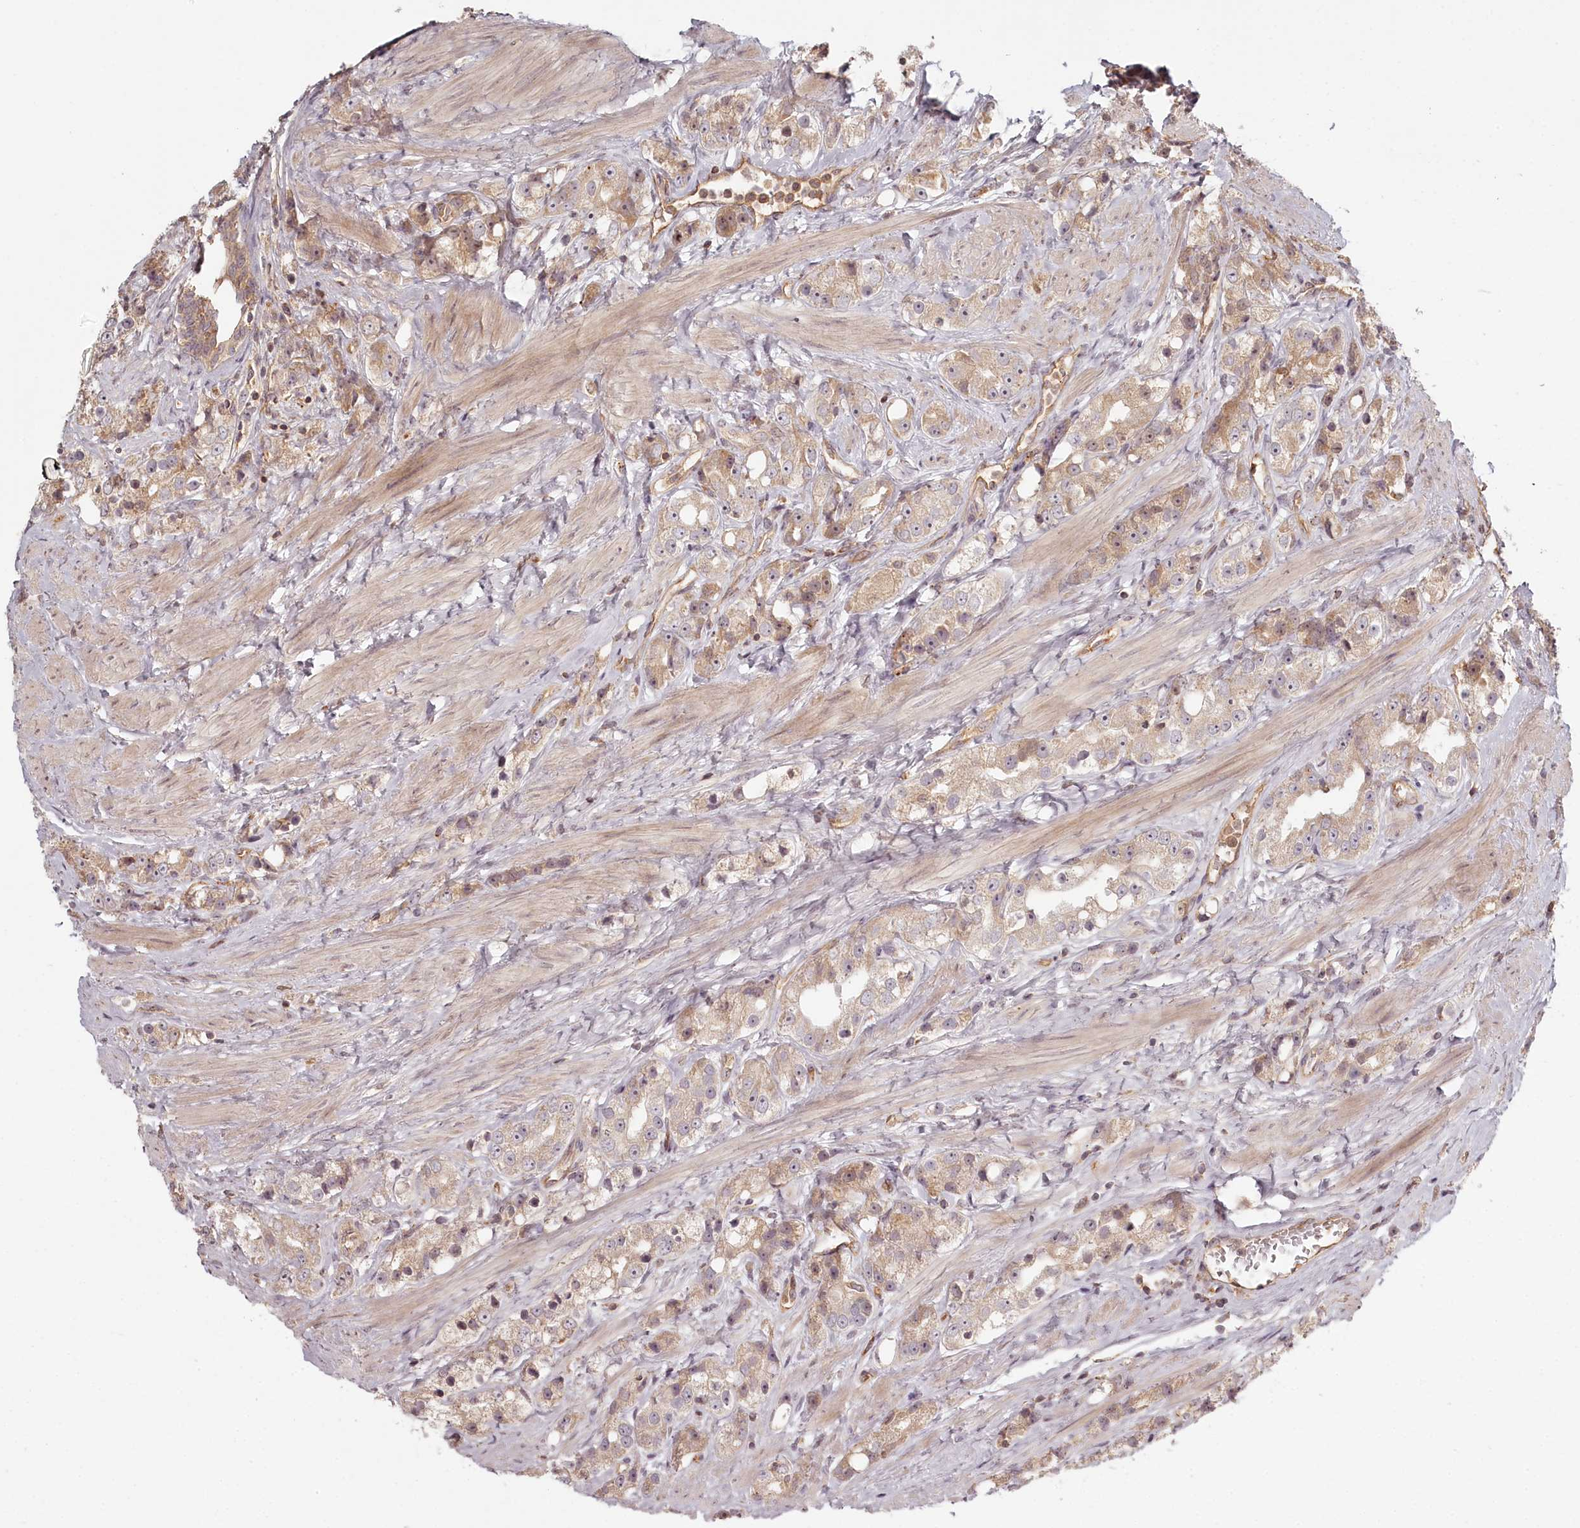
{"staining": {"intensity": "weak", "quantity": "25%-75%", "location": "cytoplasmic/membranous"}, "tissue": "prostate cancer", "cell_type": "Tumor cells", "image_type": "cancer", "snomed": [{"axis": "morphology", "description": "Adenocarcinoma, NOS"}, {"axis": "topography", "description": "Prostate"}], "caption": "A histopathology image of human prostate adenocarcinoma stained for a protein reveals weak cytoplasmic/membranous brown staining in tumor cells.", "gene": "TMIE", "patient": {"sex": "male", "age": 79}}